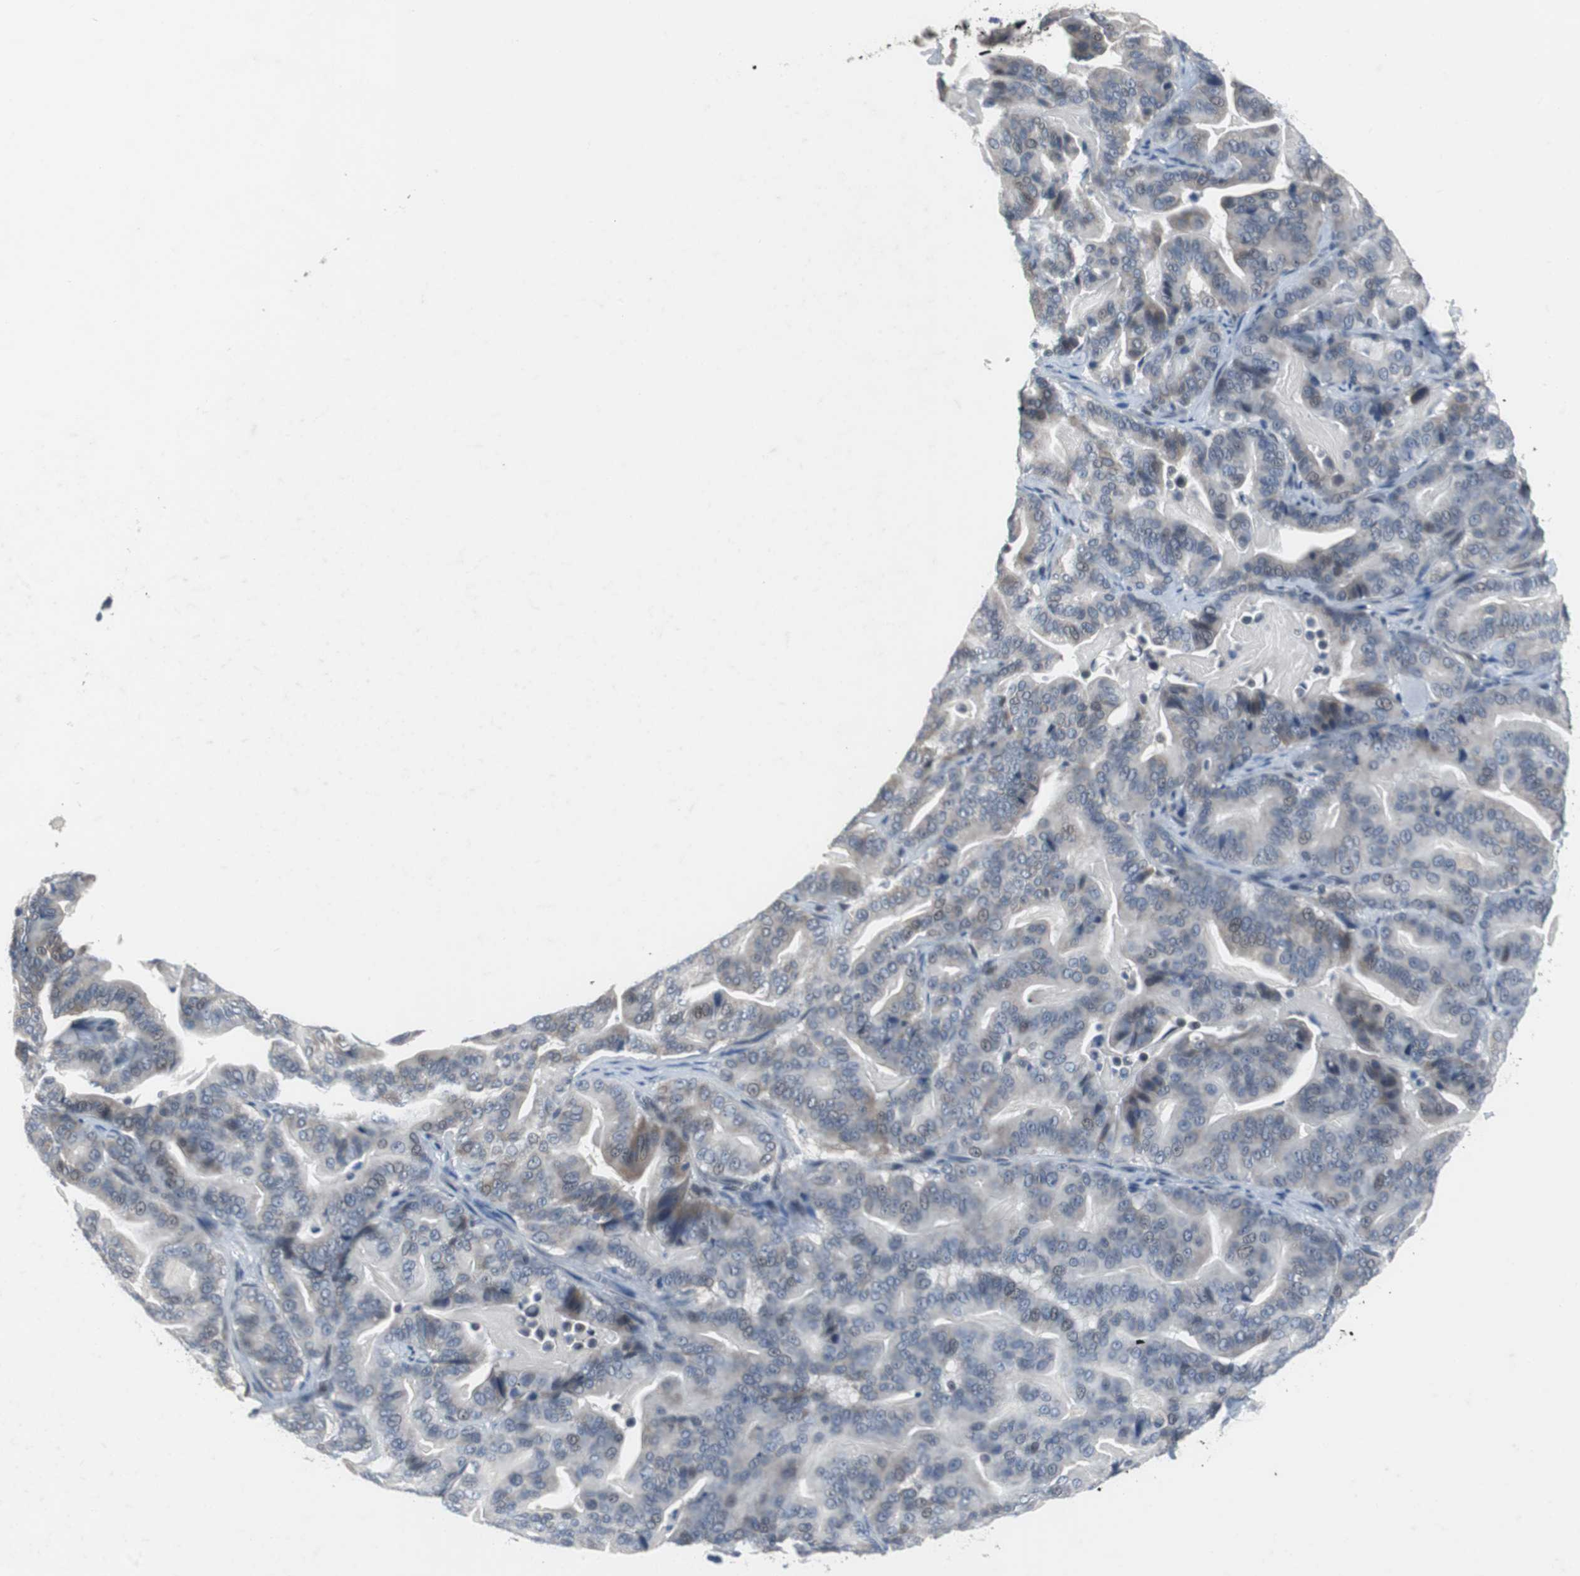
{"staining": {"intensity": "weak", "quantity": "<25%", "location": "nuclear"}, "tissue": "pancreatic cancer", "cell_type": "Tumor cells", "image_type": "cancer", "snomed": [{"axis": "morphology", "description": "Adenocarcinoma, NOS"}, {"axis": "topography", "description": "Pancreas"}], "caption": "Protein analysis of pancreatic cancer (adenocarcinoma) exhibits no significant positivity in tumor cells.", "gene": "TP63", "patient": {"sex": "male", "age": 63}}